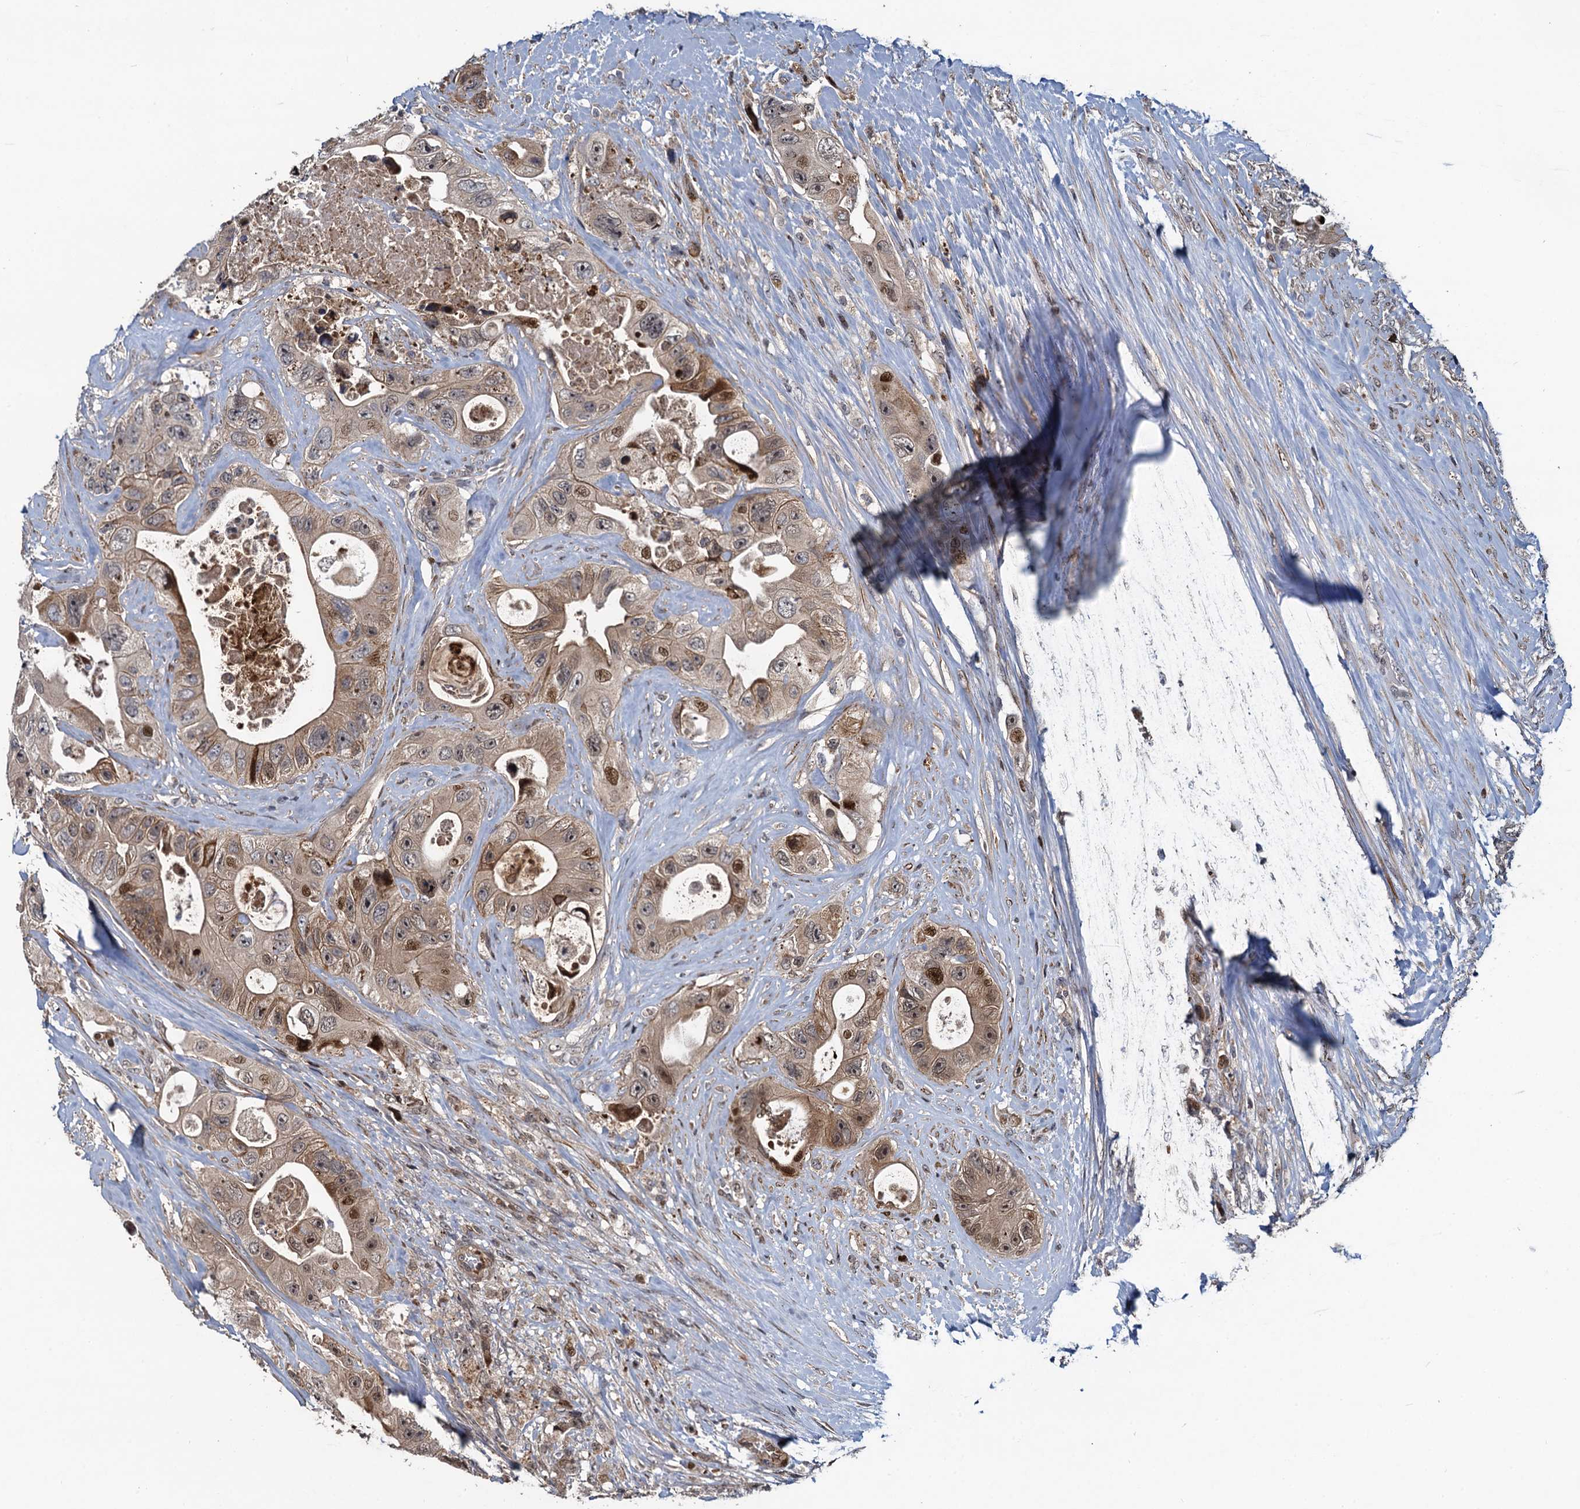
{"staining": {"intensity": "moderate", "quantity": "25%-75%", "location": "cytoplasmic/membranous,nuclear"}, "tissue": "colorectal cancer", "cell_type": "Tumor cells", "image_type": "cancer", "snomed": [{"axis": "morphology", "description": "Adenocarcinoma, NOS"}, {"axis": "topography", "description": "Colon"}], "caption": "Immunohistochemical staining of human colorectal cancer (adenocarcinoma) exhibits moderate cytoplasmic/membranous and nuclear protein expression in about 25%-75% of tumor cells. The staining was performed using DAB, with brown indicating positive protein expression. Nuclei are stained blue with hematoxylin.", "gene": "ATOSA", "patient": {"sex": "female", "age": 46}}